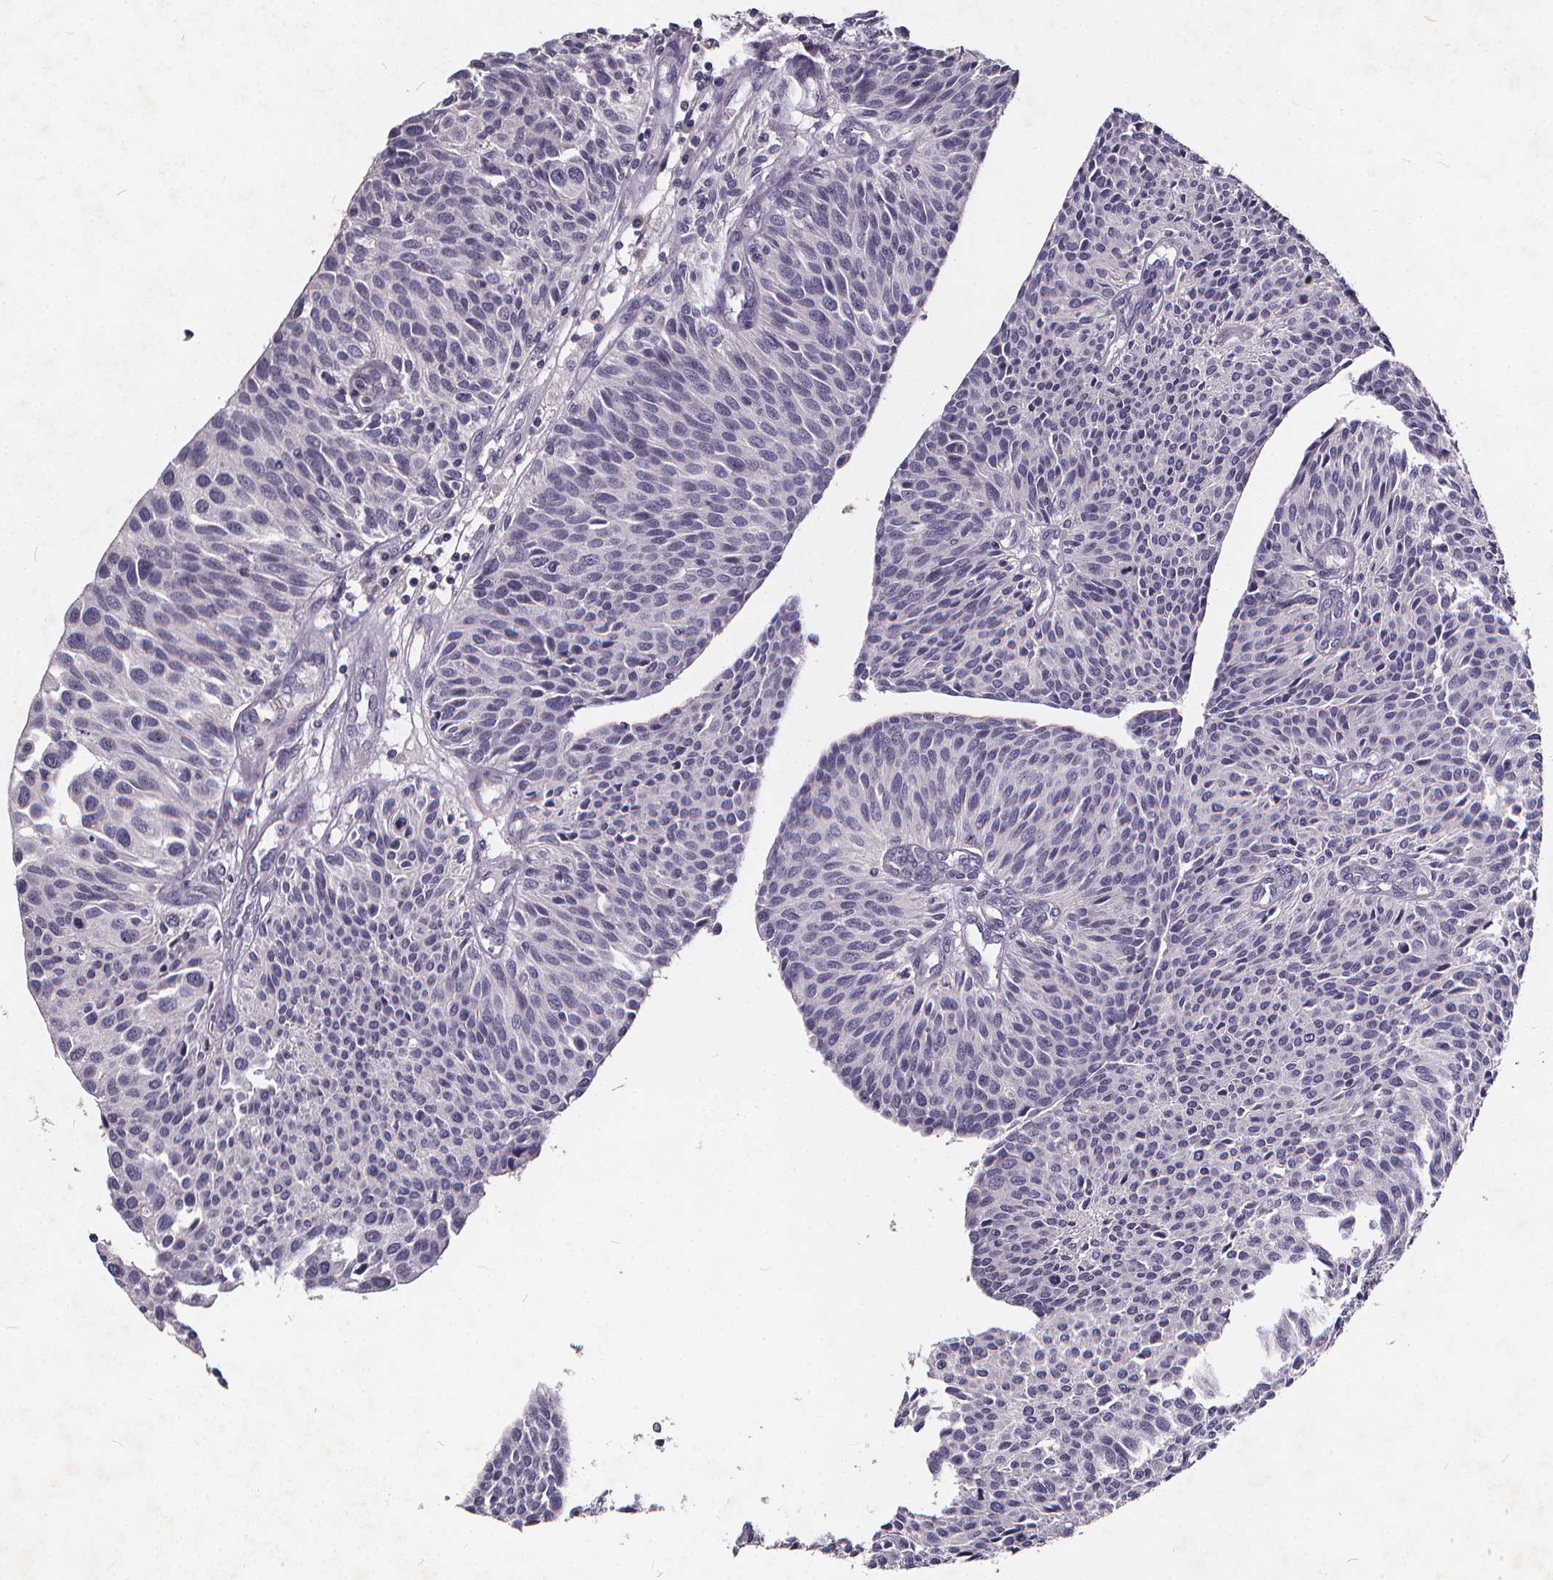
{"staining": {"intensity": "negative", "quantity": "none", "location": "none"}, "tissue": "urothelial cancer", "cell_type": "Tumor cells", "image_type": "cancer", "snomed": [{"axis": "morphology", "description": "Urothelial carcinoma, NOS"}, {"axis": "topography", "description": "Urinary bladder"}], "caption": "High power microscopy histopathology image of an immunohistochemistry (IHC) micrograph of urothelial cancer, revealing no significant staining in tumor cells.", "gene": "TSPAN14", "patient": {"sex": "male", "age": 55}}